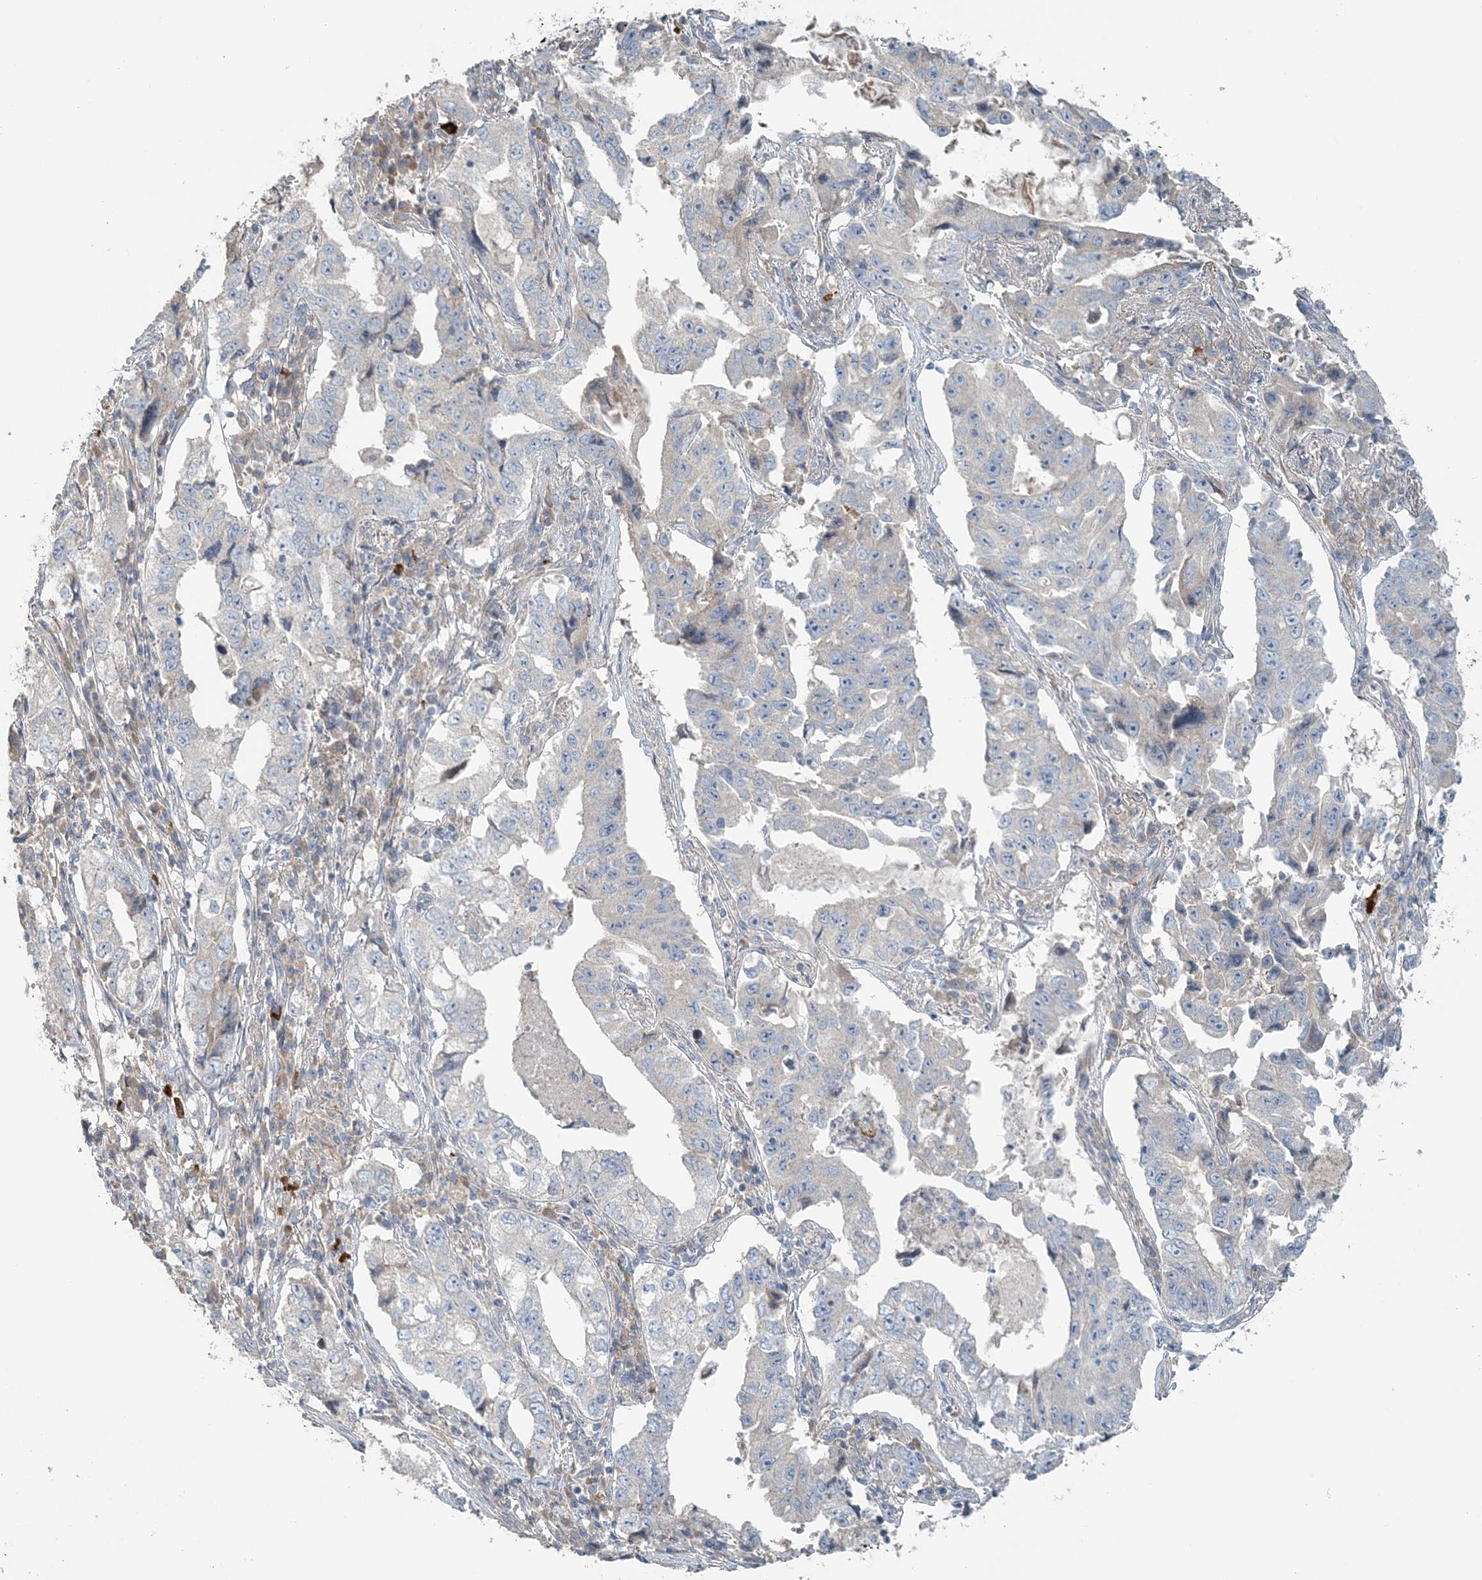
{"staining": {"intensity": "negative", "quantity": "none", "location": "none"}, "tissue": "lung cancer", "cell_type": "Tumor cells", "image_type": "cancer", "snomed": [{"axis": "morphology", "description": "Adenocarcinoma, NOS"}, {"axis": "topography", "description": "Lung"}], "caption": "Tumor cells are negative for brown protein staining in lung cancer (adenocarcinoma).", "gene": "SLC4A10", "patient": {"sex": "female", "age": 51}}